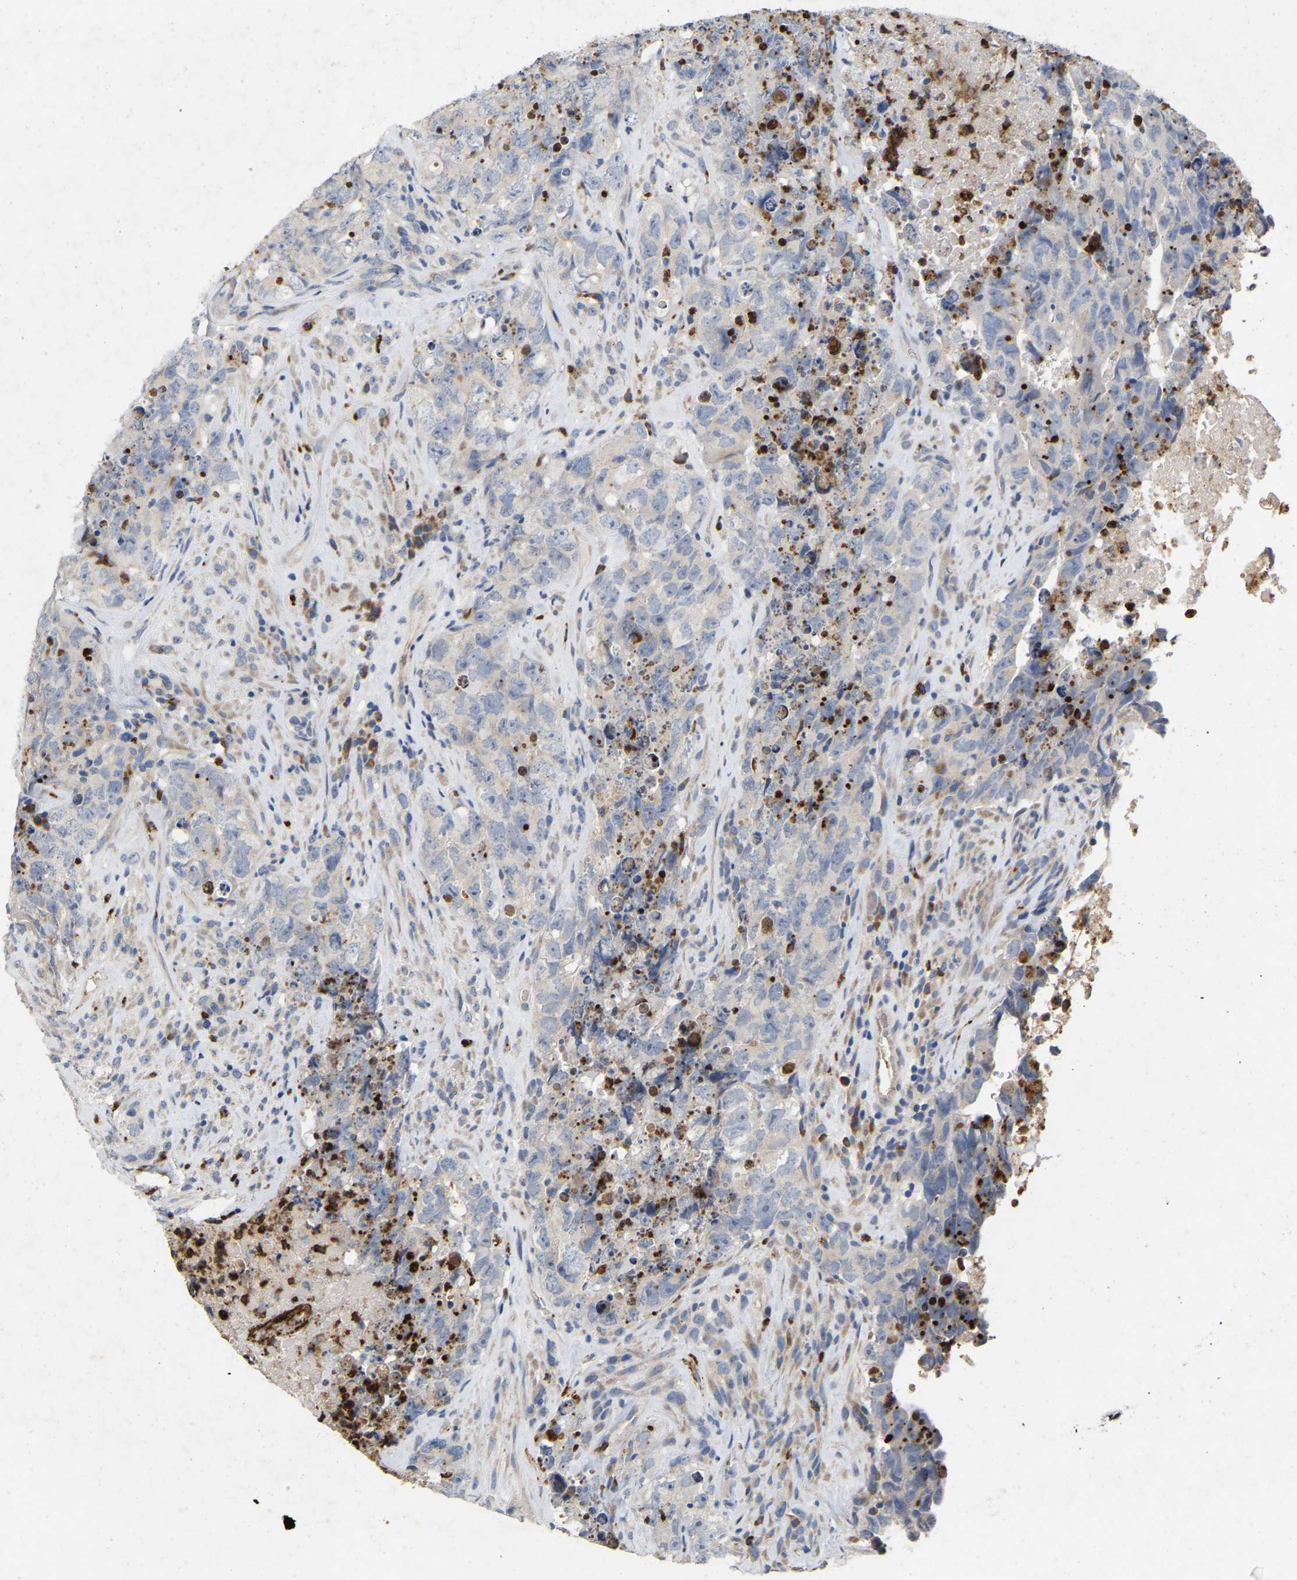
{"staining": {"intensity": "negative", "quantity": "none", "location": "none"}, "tissue": "testis cancer", "cell_type": "Tumor cells", "image_type": "cancer", "snomed": [{"axis": "morphology", "description": "Carcinoma, Embryonal, NOS"}, {"axis": "topography", "description": "Testis"}], "caption": "Image shows no protein staining in tumor cells of embryonal carcinoma (testis) tissue. Brightfield microscopy of immunohistochemistry (IHC) stained with DAB (3,3'-diaminobenzidine) (brown) and hematoxylin (blue), captured at high magnification.", "gene": "RHEB", "patient": {"sex": "male", "age": 32}}